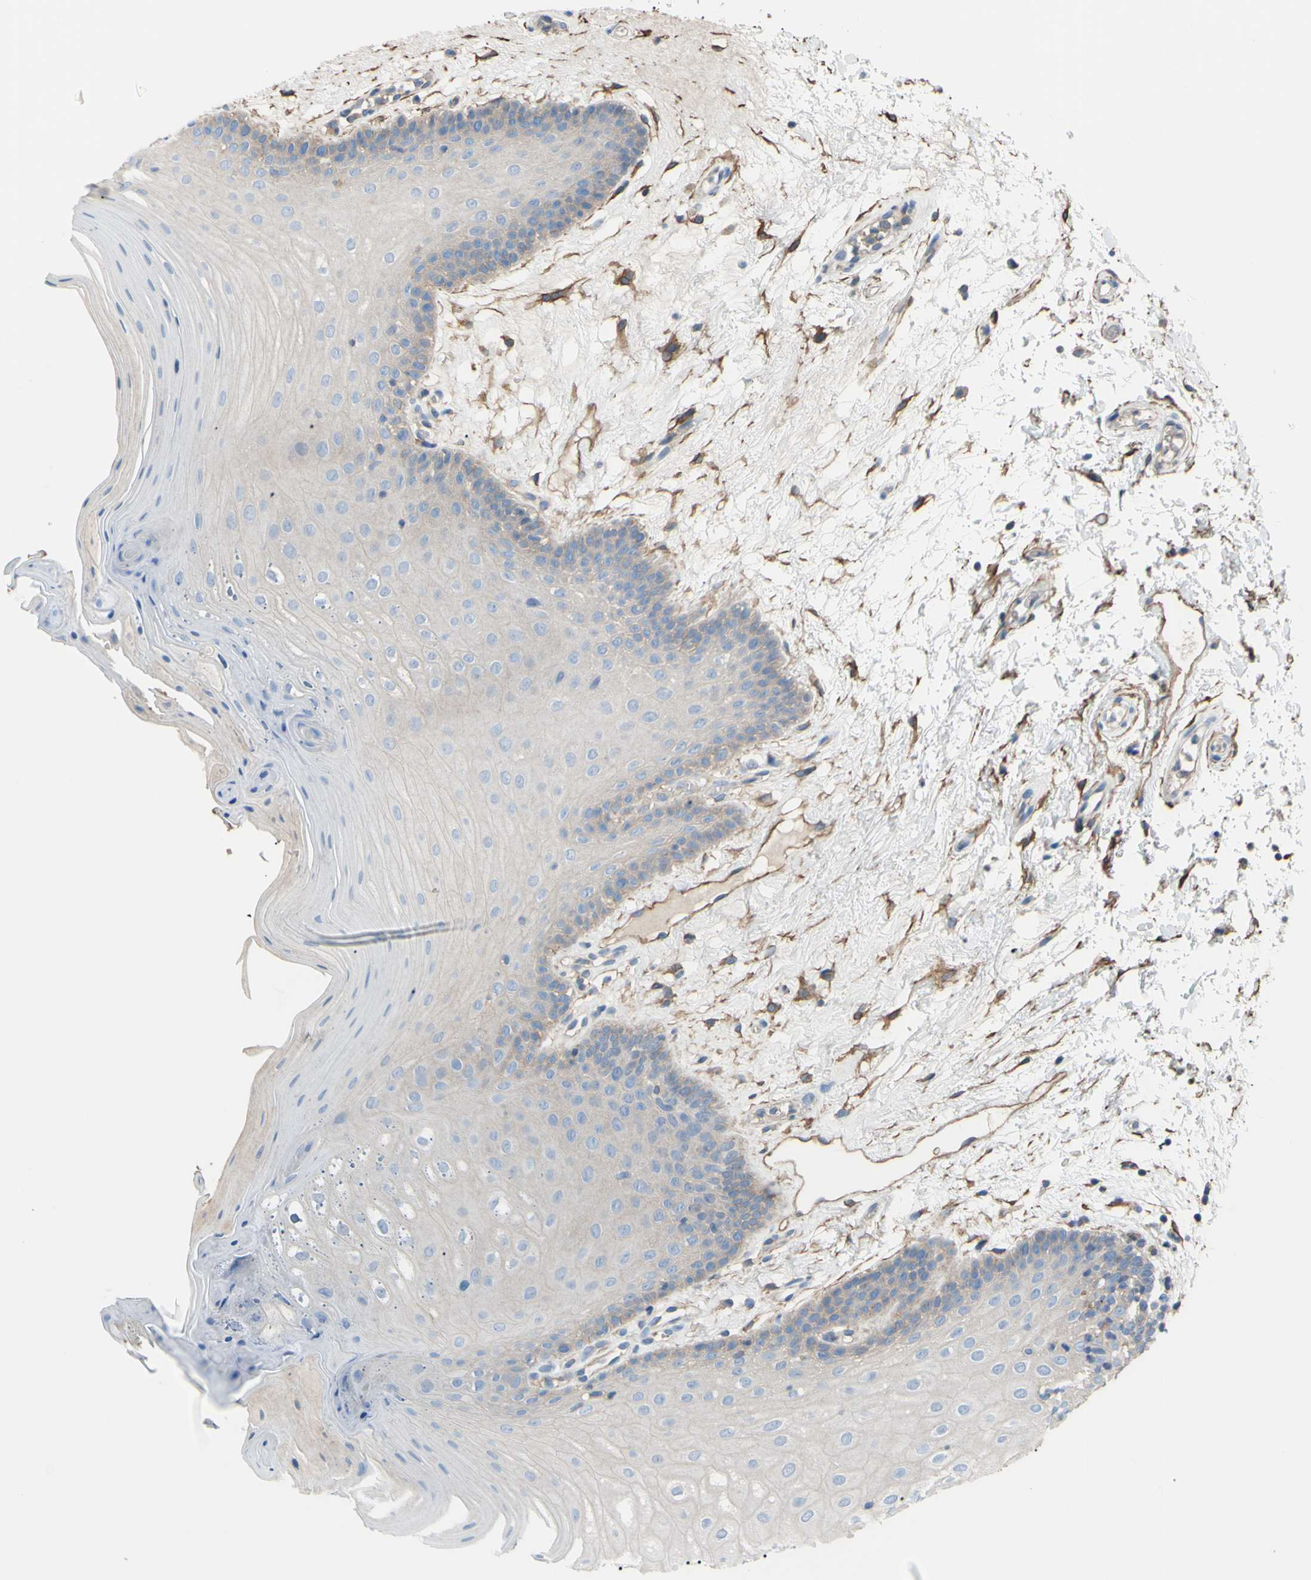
{"staining": {"intensity": "negative", "quantity": "none", "location": "none"}, "tissue": "oral mucosa", "cell_type": "Squamous epithelial cells", "image_type": "normal", "snomed": [{"axis": "morphology", "description": "Normal tissue, NOS"}, {"axis": "morphology", "description": "Squamous cell carcinoma, NOS"}, {"axis": "topography", "description": "Skeletal muscle"}, {"axis": "topography", "description": "Oral tissue"}, {"axis": "topography", "description": "Head-Neck"}], "caption": "Immunohistochemistry photomicrograph of benign oral mucosa: human oral mucosa stained with DAB (3,3'-diaminobenzidine) shows no significant protein expression in squamous epithelial cells.", "gene": "ADD1", "patient": {"sex": "male", "age": 71}}